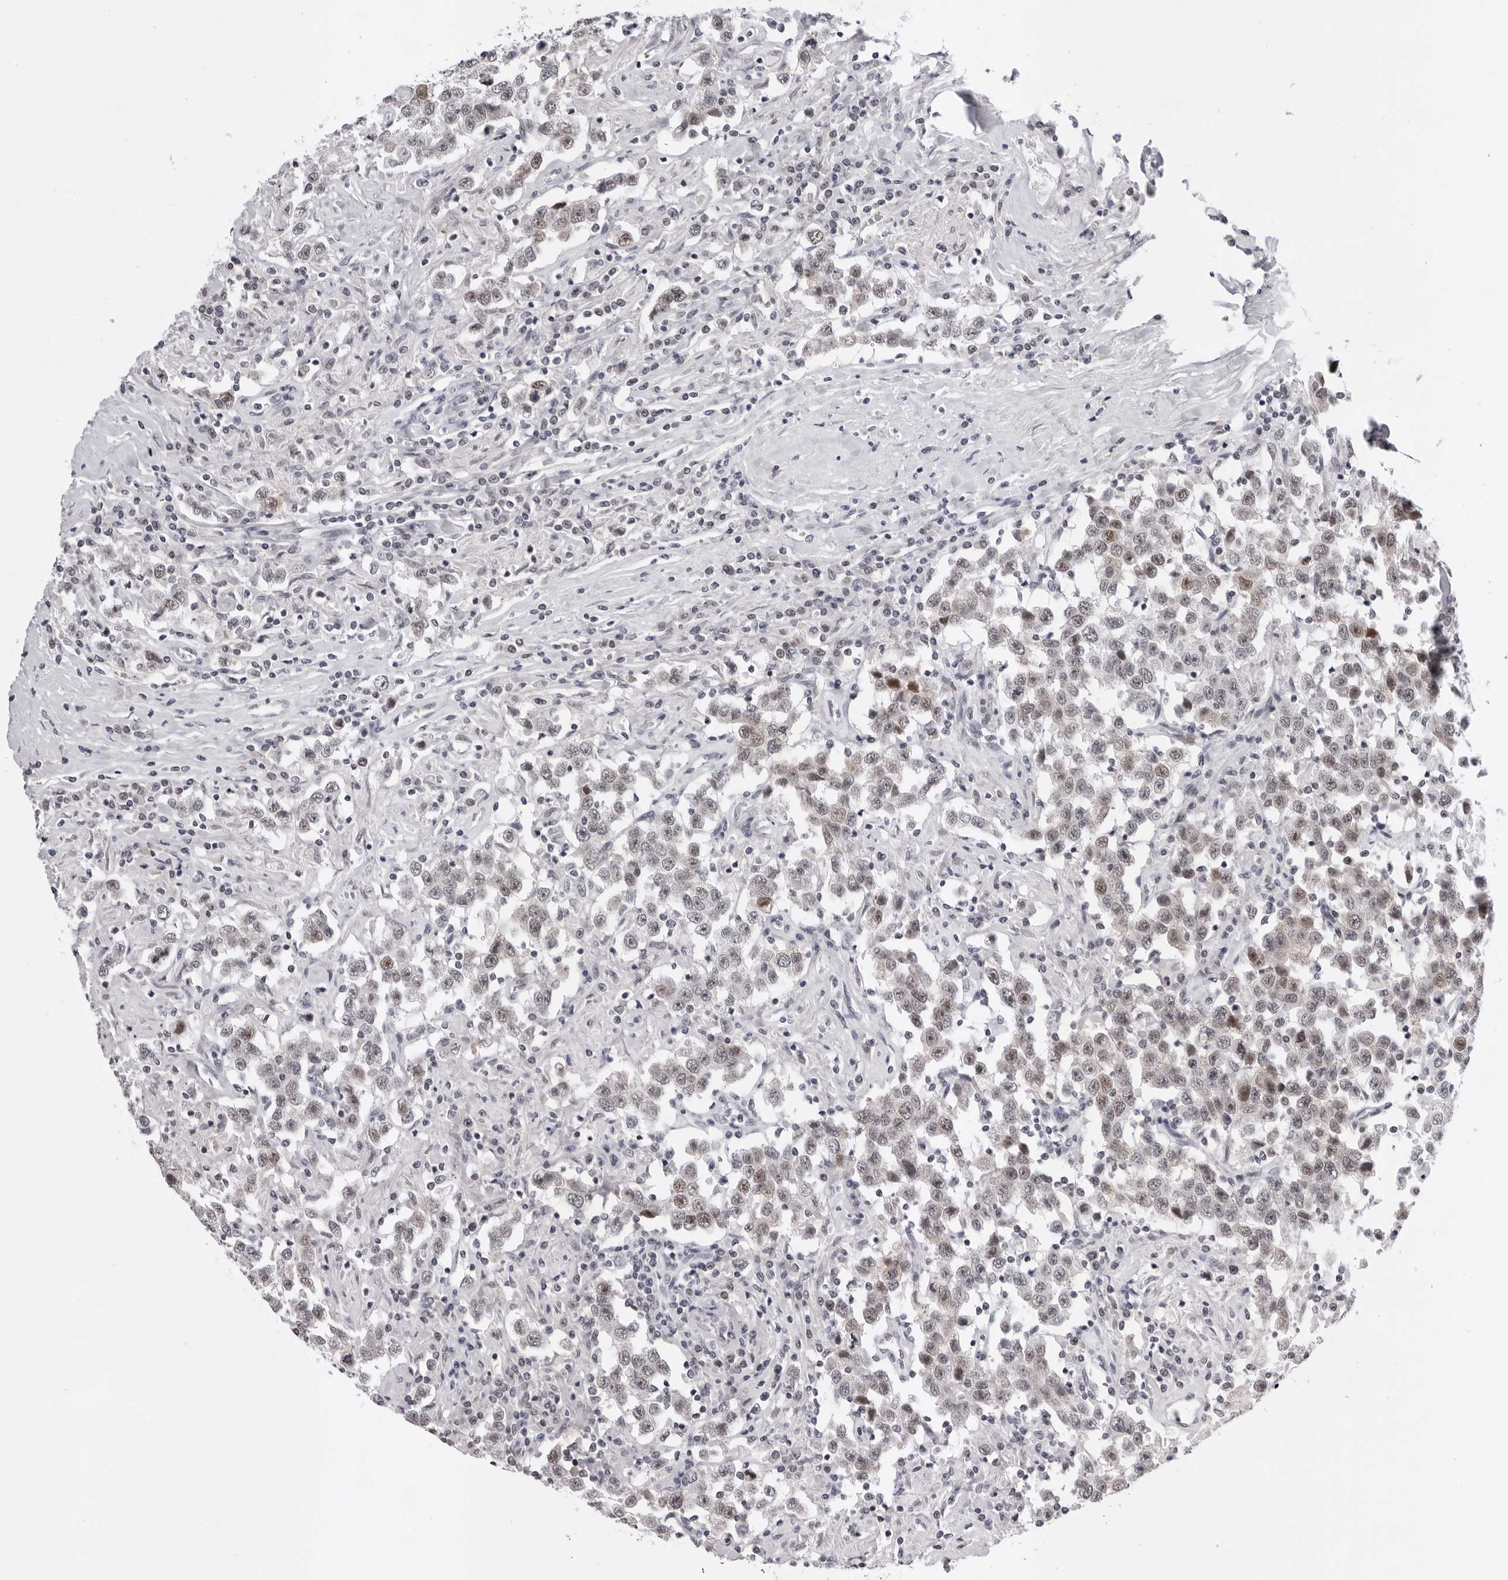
{"staining": {"intensity": "weak", "quantity": ">75%", "location": "nuclear"}, "tissue": "testis cancer", "cell_type": "Tumor cells", "image_type": "cancer", "snomed": [{"axis": "morphology", "description": "Seminoma, NOS"}, {"axis": "topography", "description": "Testis"}], "caption": "Human testis cancer stained with a protein marker demonstrates weak staining in tumor cells.", "gene": "USP1", "patient": {"sex": "male", "age": 41}}